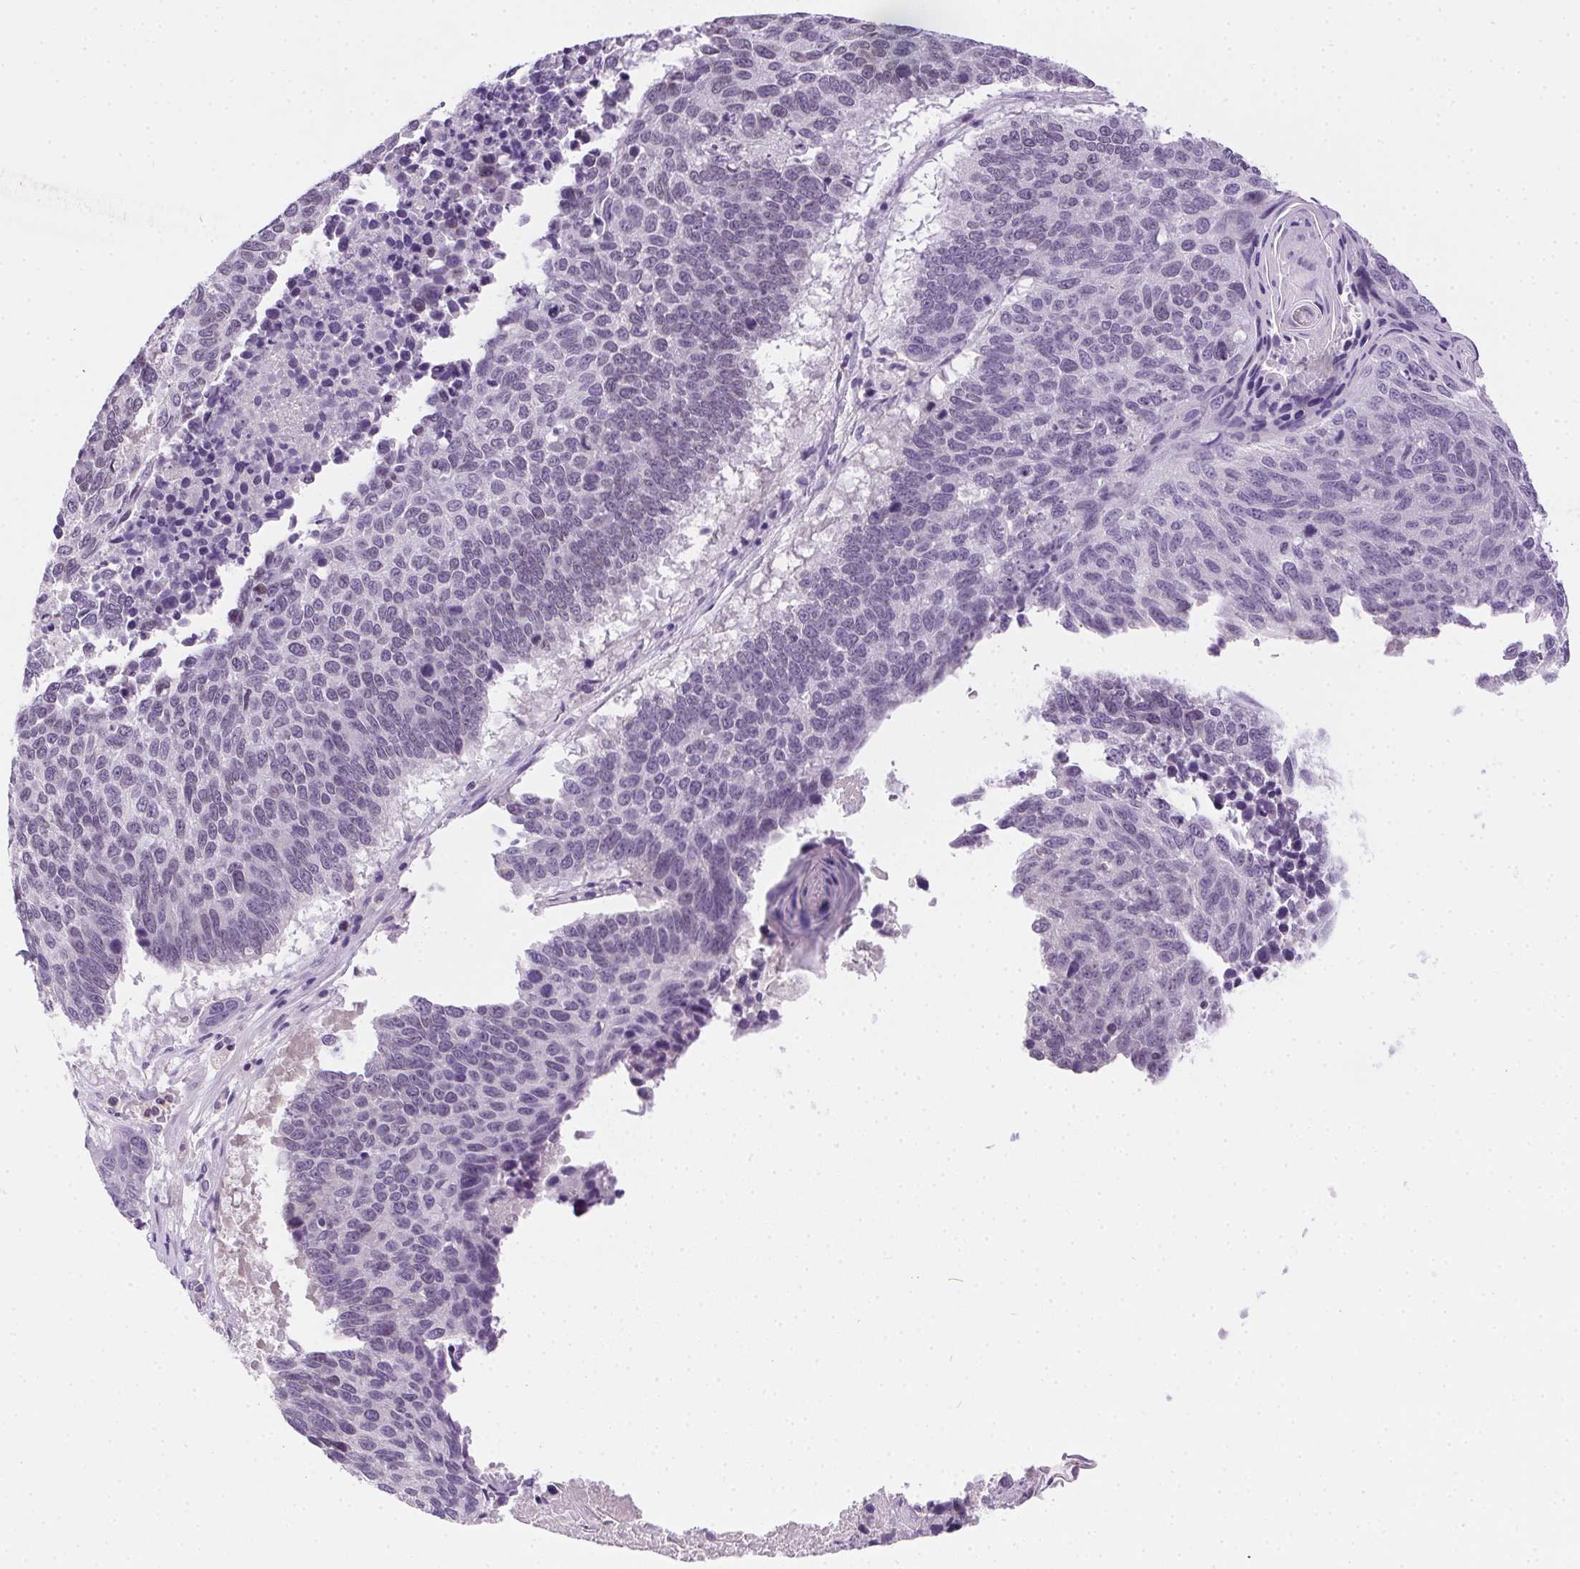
{"staining": {"intensity": "negative", "quantity": "none", "location": "none"}, "tissue": "lung cancer", "cell_type": "Tumor cells", "image_type": "cancer", "snomed": [{"axis": "morphology", "description": "Squamous cell carcinoma, NOS"}, {"axis": "topography", "description": "Lung"}], "caption": "Photomicrograph shows no protein staining in tumor cells of lung cancer (squamous cell carcinoma) tissue.", "gene": "SSTR4", "patient": {"sex": "male", "age": 73}}